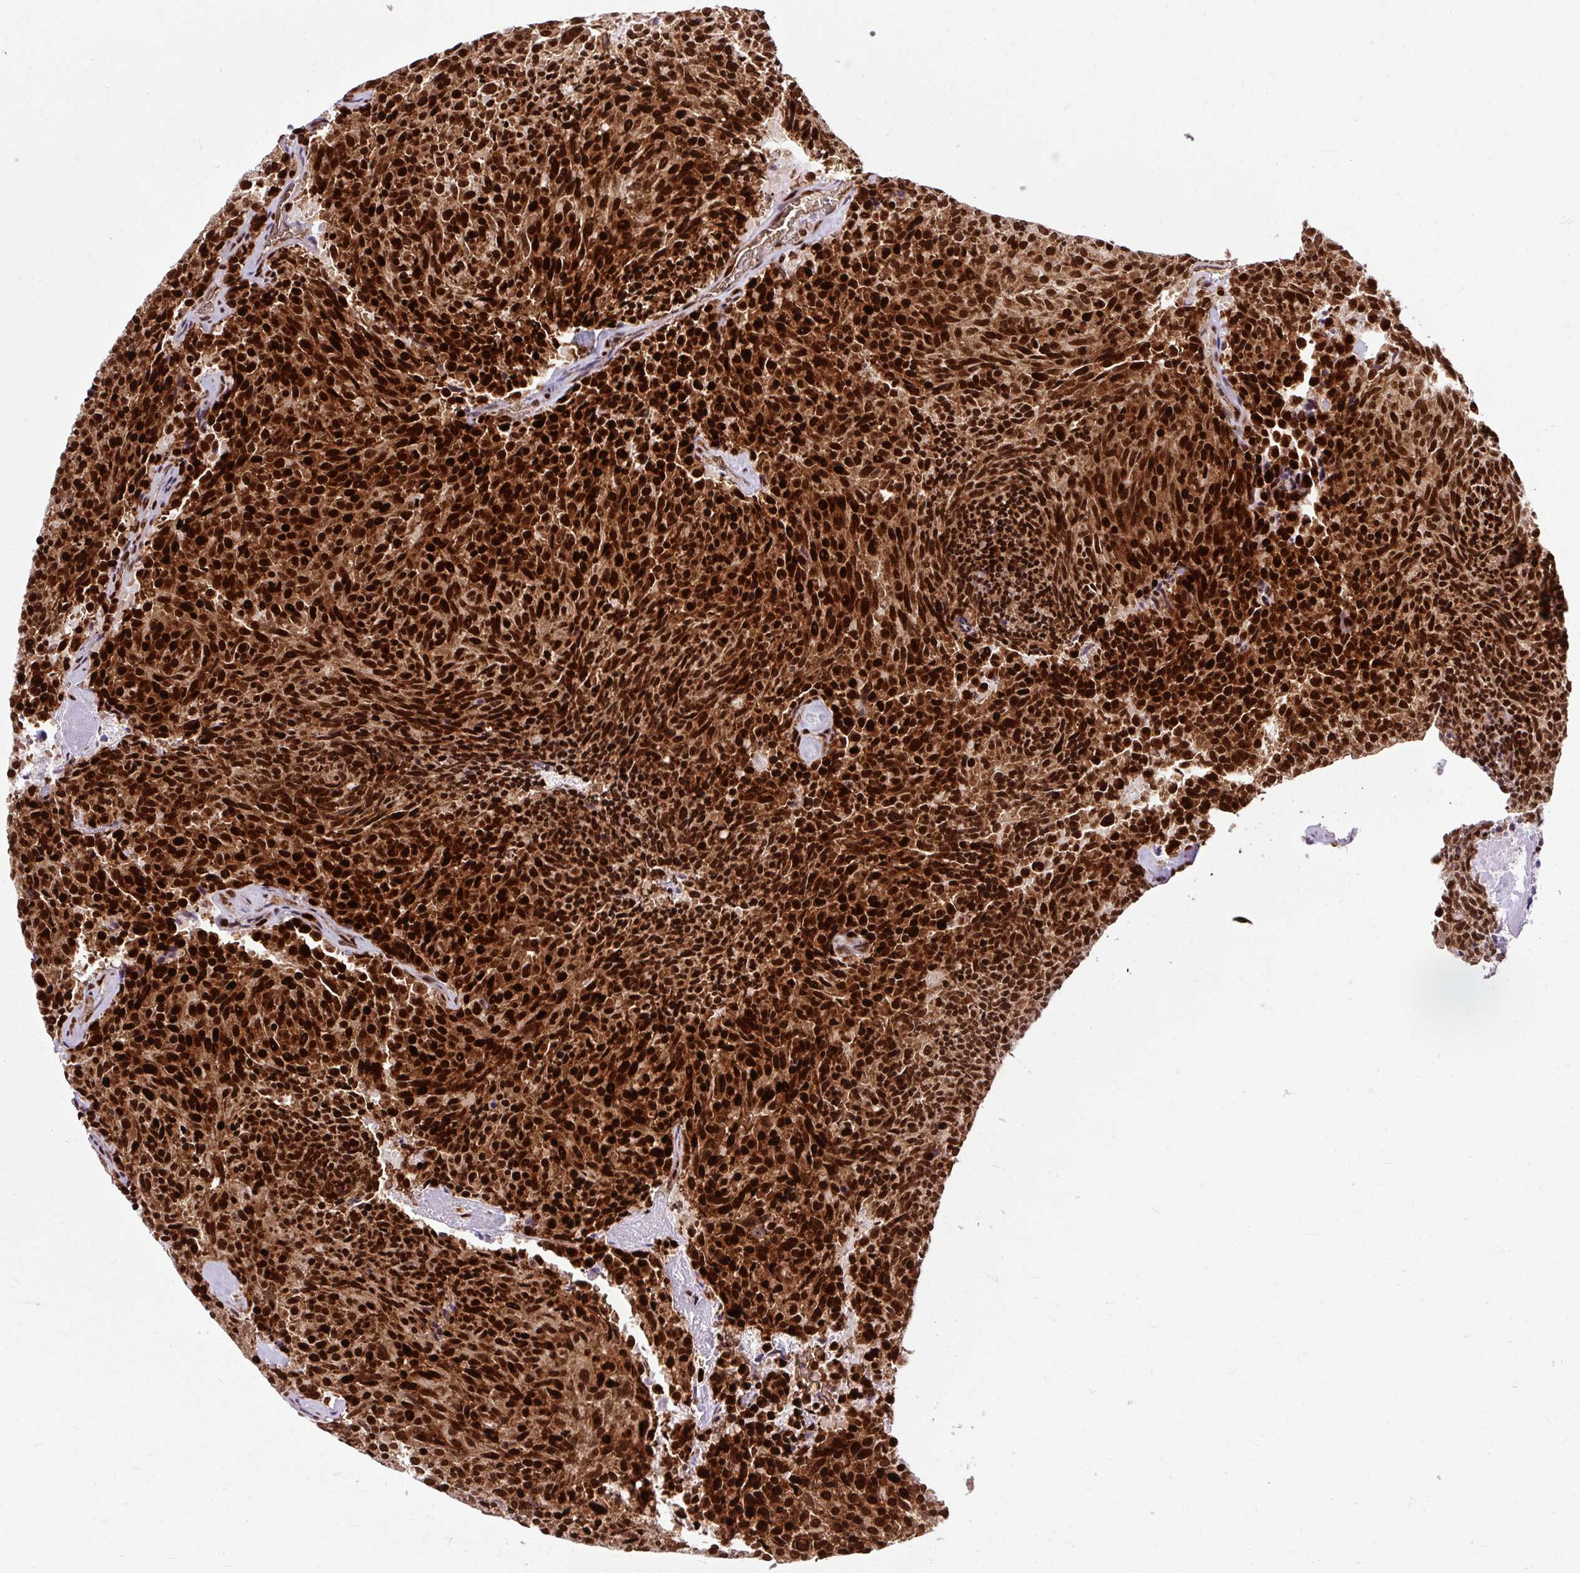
{"staining": {"intensity": "strong", "quantity": ">75%", "location": "cytoplasmic/membranous,nuclear"}, "tissue": "carcinoid", "cell_type": "Tumor cells", "image_type": "cancer", "snomed": [{"axis": "morphology", "description": "Carcinoid, malignant, NOS"}, {"axis": "topography", "description": "Pancreas"}], "caption": "About >75% of tumor cells in human carcinoid demonstrate strong cytoplasmic/membranous and nuclear protein expression as visualized by brown immunohistochemical staining.", "gene": "FUS", "patient": {"sex": "female", "age": 54}}